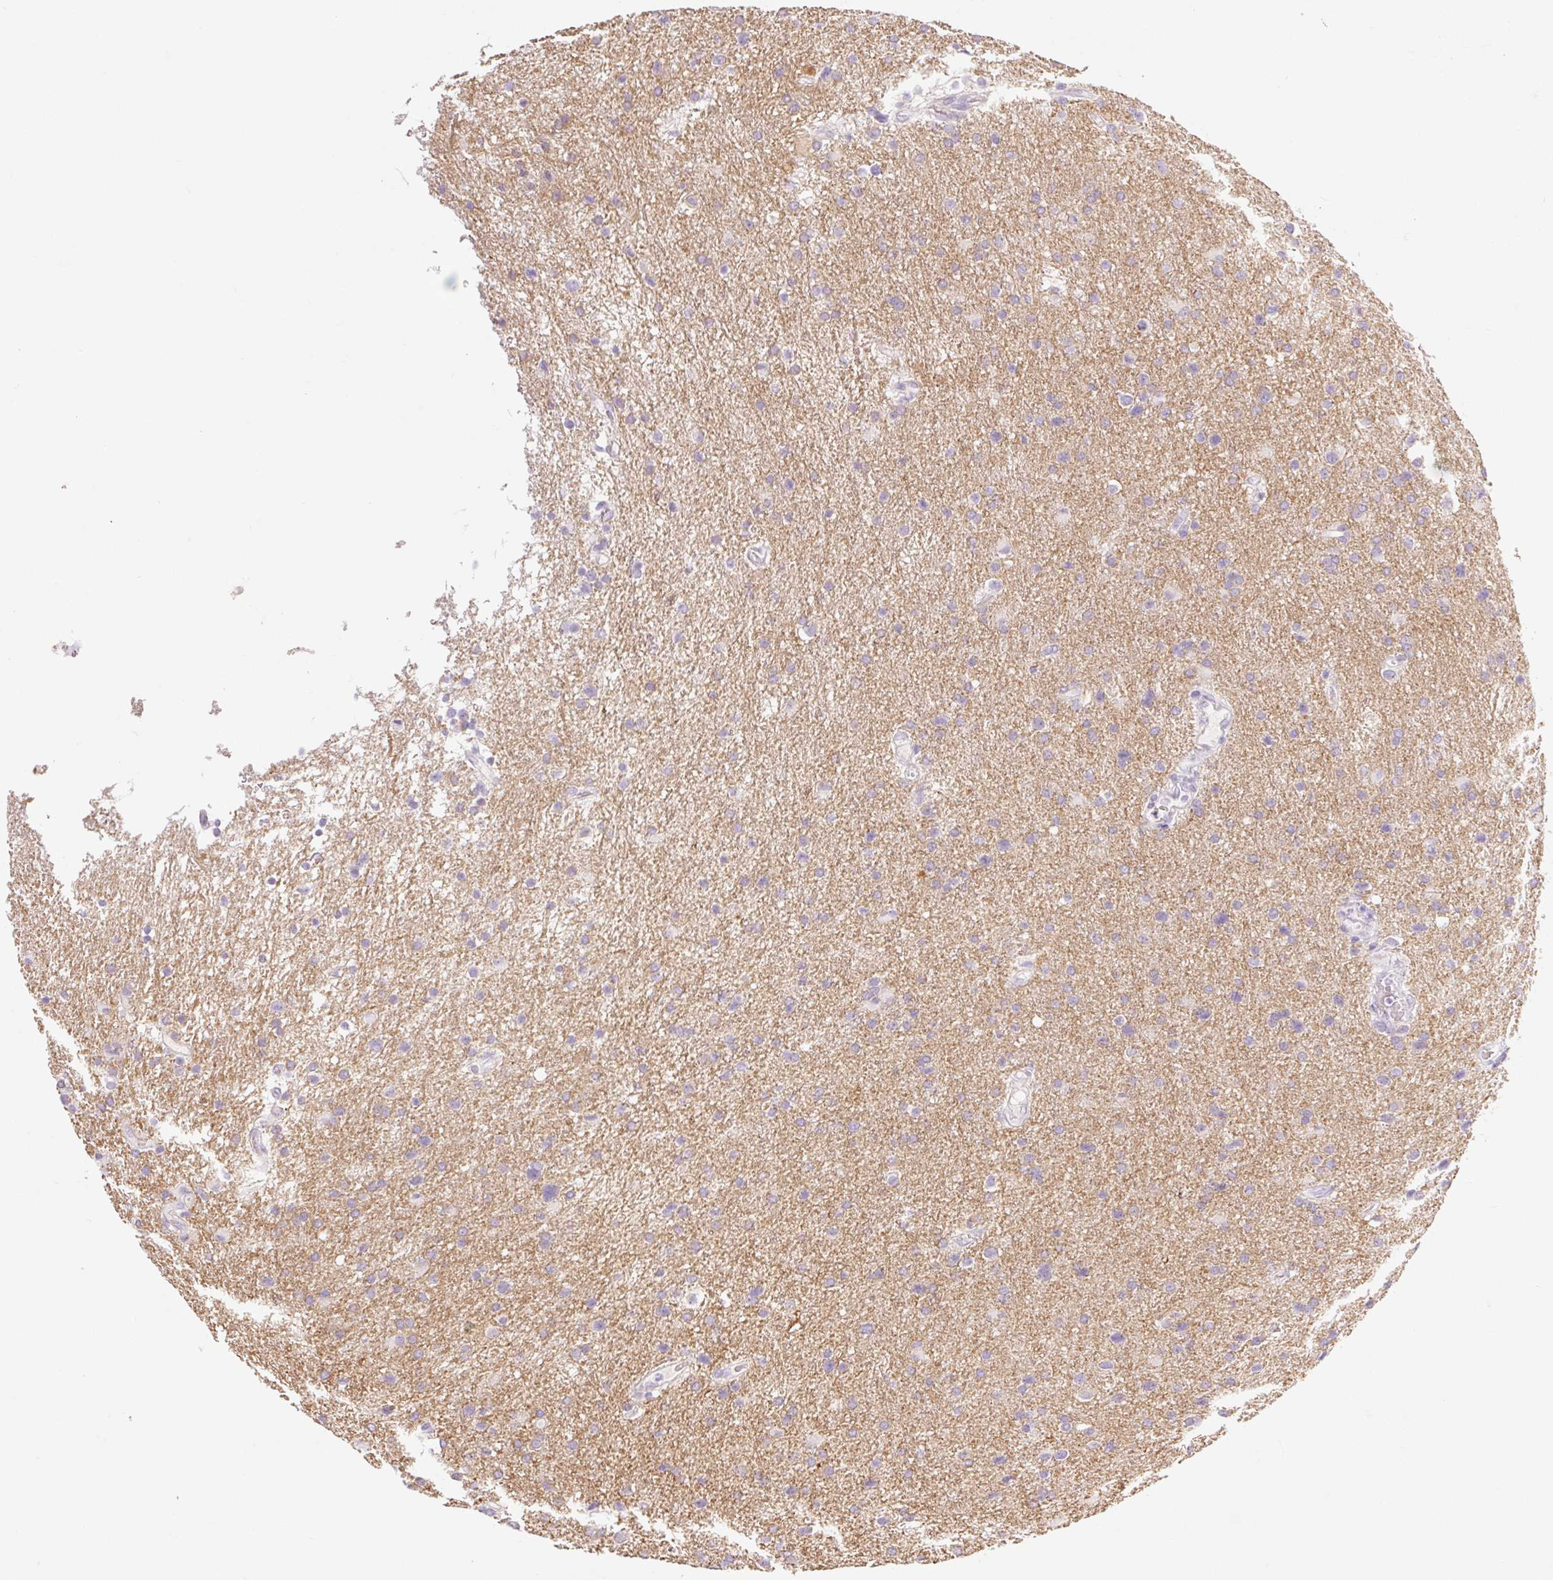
{"staining": {"intensity": "negative", "quantity": "none", "location": "none"}, "tissue": "glioma", "cell_type": "Tumor cells", "image_type": "cancer", "snomed": [{"axis": "morphology", "description": "Glioma, malignant, Low grade"}, {"axis": "topography", "description": "Brain"}], "caption": "High power microscopy image of an IHC photomicrograph of glioma, revealing no significant expression in tumor cells.", "gene": "TAF1L", "patient": {"sex": "female", "age": 32}}